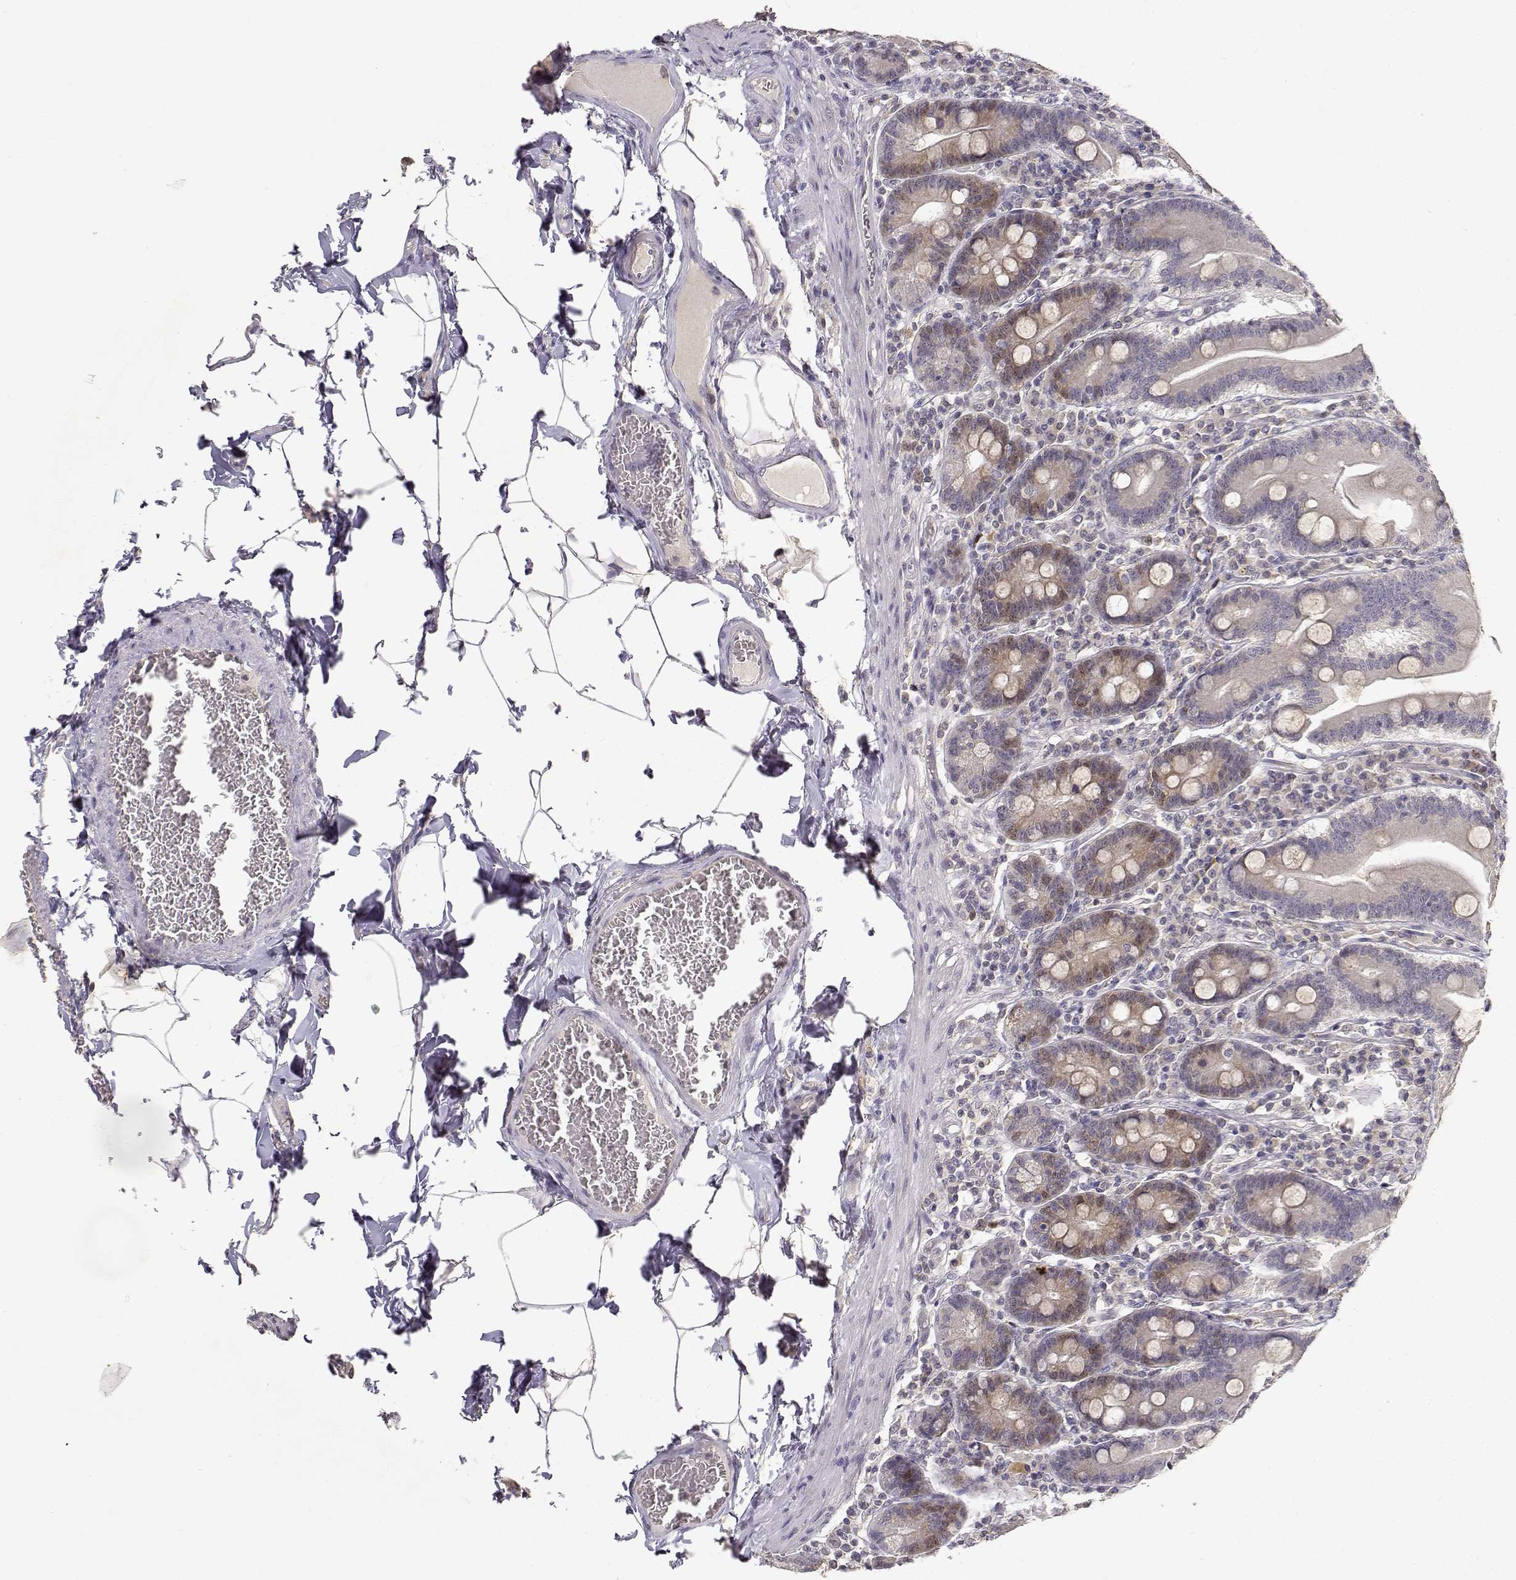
{"staining": {"intensity": "moderate", "quantity": "<25%", "location": "nuclear"}, "tissue": "small intestine", "cell_type": "Glandular cells", "image_type": "normal", "snomed": [{"axis": "morphology", "description": "Normal tissue, NOS"}, {"axis": "topography", "description": "Small intestine"}], "caption": "A brown stain labels moderate nuclear positivity of a protein in glandular cells of unremarkable small intestine.", "gene": "RAD51", "patient": {"sex": "male", "age": 37}}